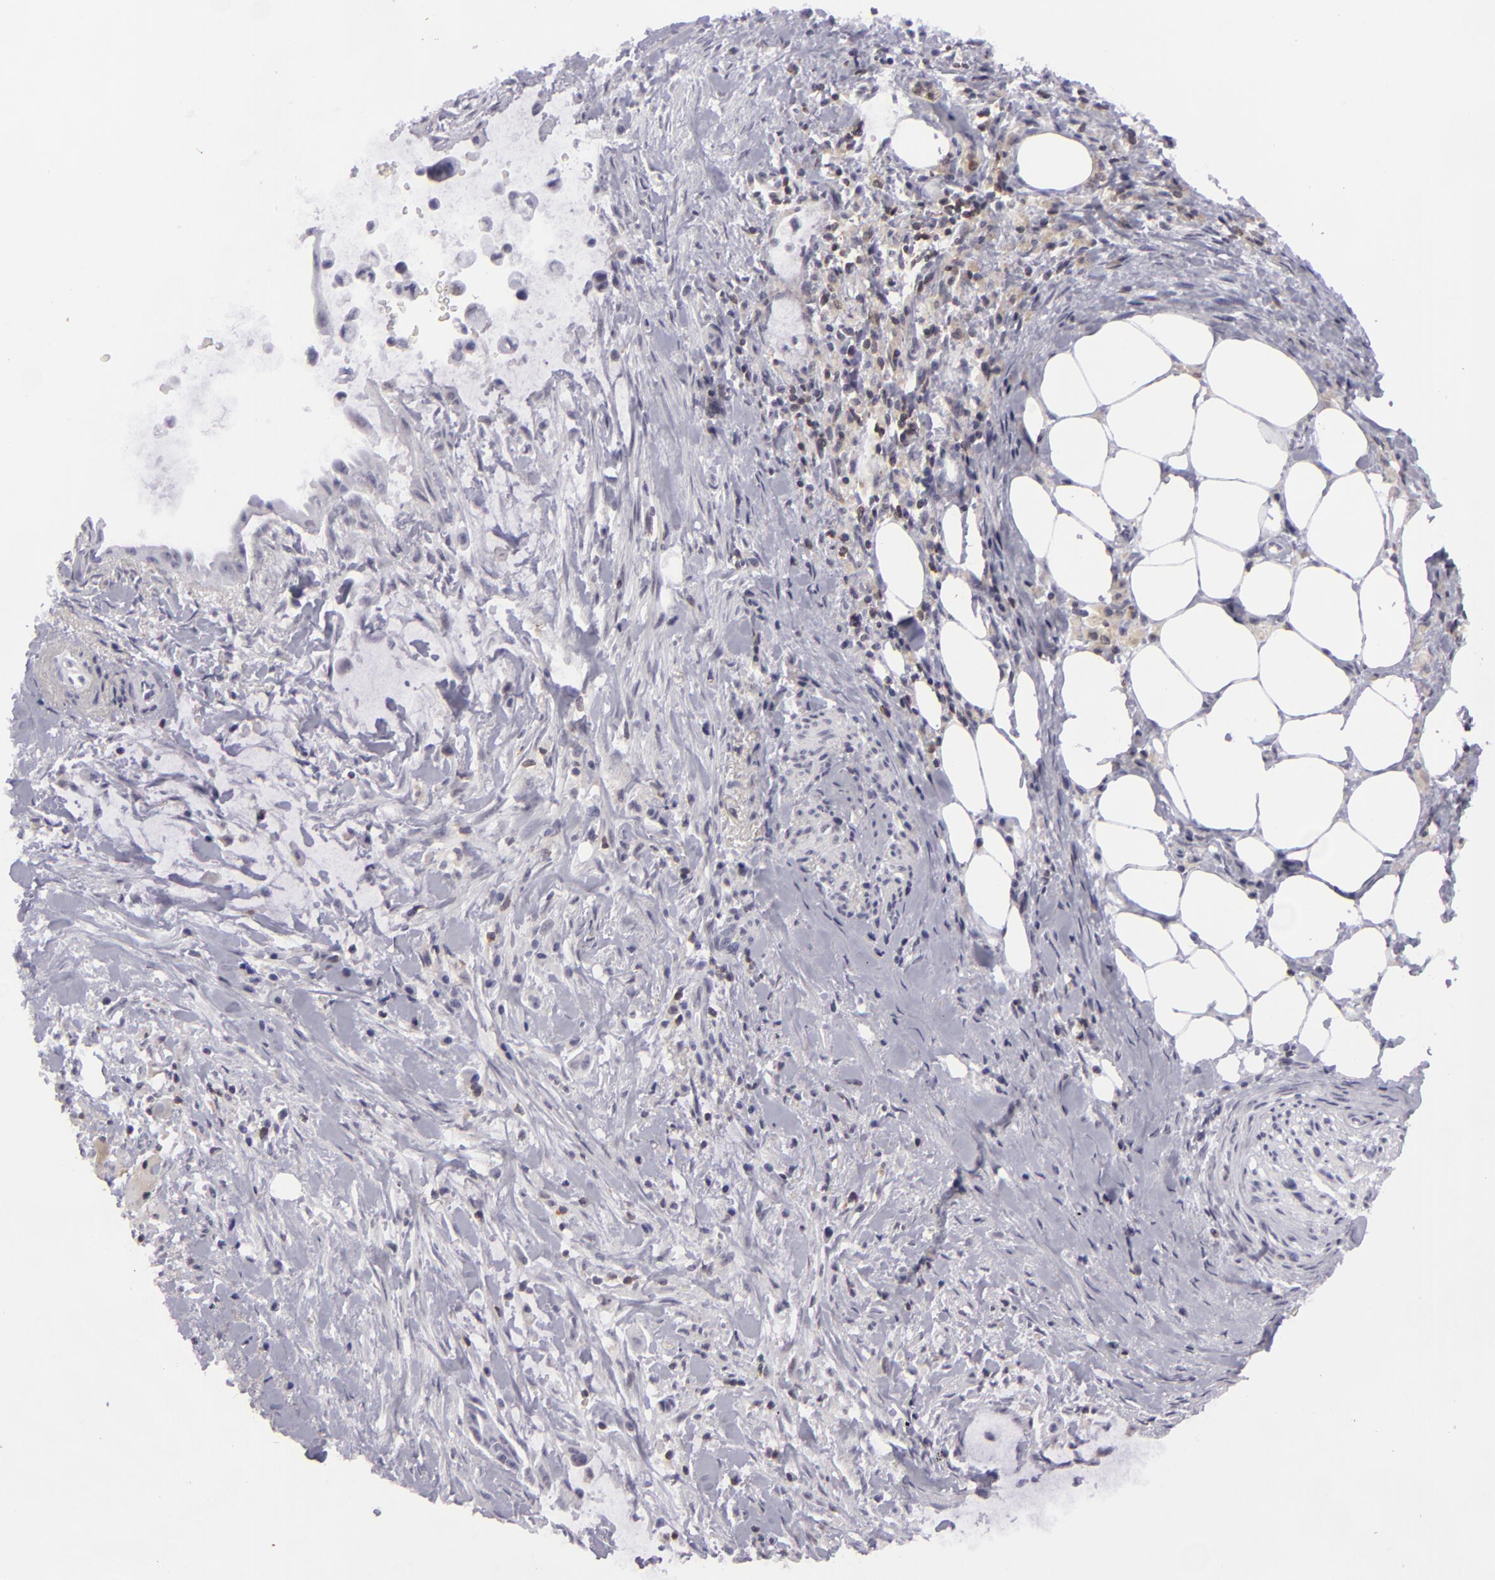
{"staining": {"intensity": "negative", "quantity": "none", "location": "none"}, "tissue": "pancreatic cancer", "cell_type": "Tumor cells", "image_type": "cancer", "snomed": [{"axis": "morphology", "description": "Adenocarcinoma, NOS"}, {"axis": "topography", "description": "Pancreas"}], "caption": "An immunohistochemistry (IHC) histopathology image of pancreatic cancer is shown. There is no staining in tumor cells of pancreatic cancer.", "gene": "KCNAB2", "patient": {"sex": "male", "age": 59}}